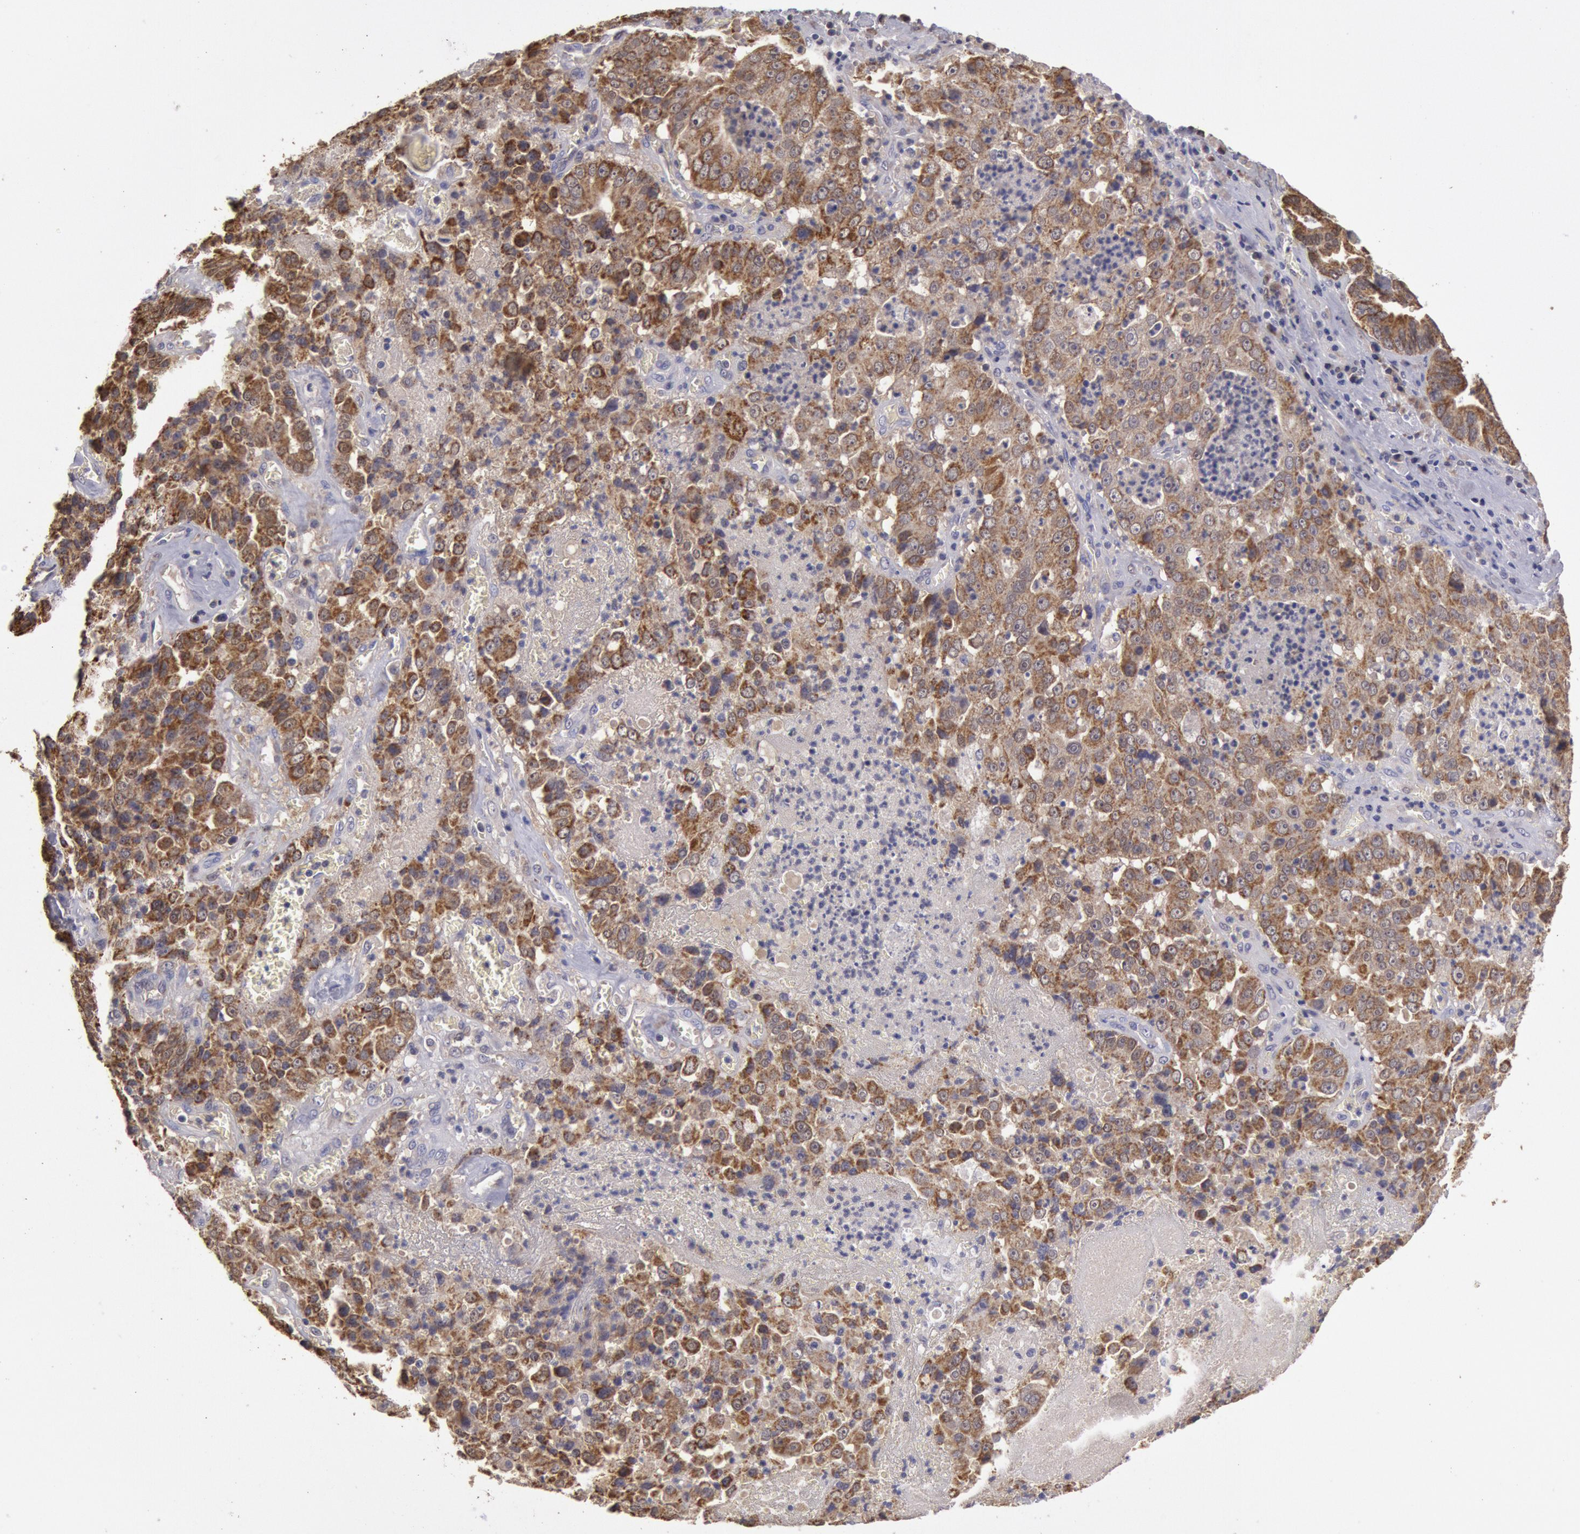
{"staining": {"intensity": "moderate", "quantity": ">75%", "location": "cytoplasmic/membranous"}, "tissue": "liver cancer", "cell_type": "Tumor cells", "image_type": "cancer", "snomed": [{"axis": "morphology", "description": "Cholangiocarcinoma"}, {"axis": "topography", "description": "Liver"}], "caption": "Immunohistochemical staining of liver cancer (cholangiocarcinoma) displays medium levels of moderate cytoplasmic/membranous positivity in approximately >75% of tumor cells.", "gene": "MPST", "patient": {"sex": "female", "age": 79}}